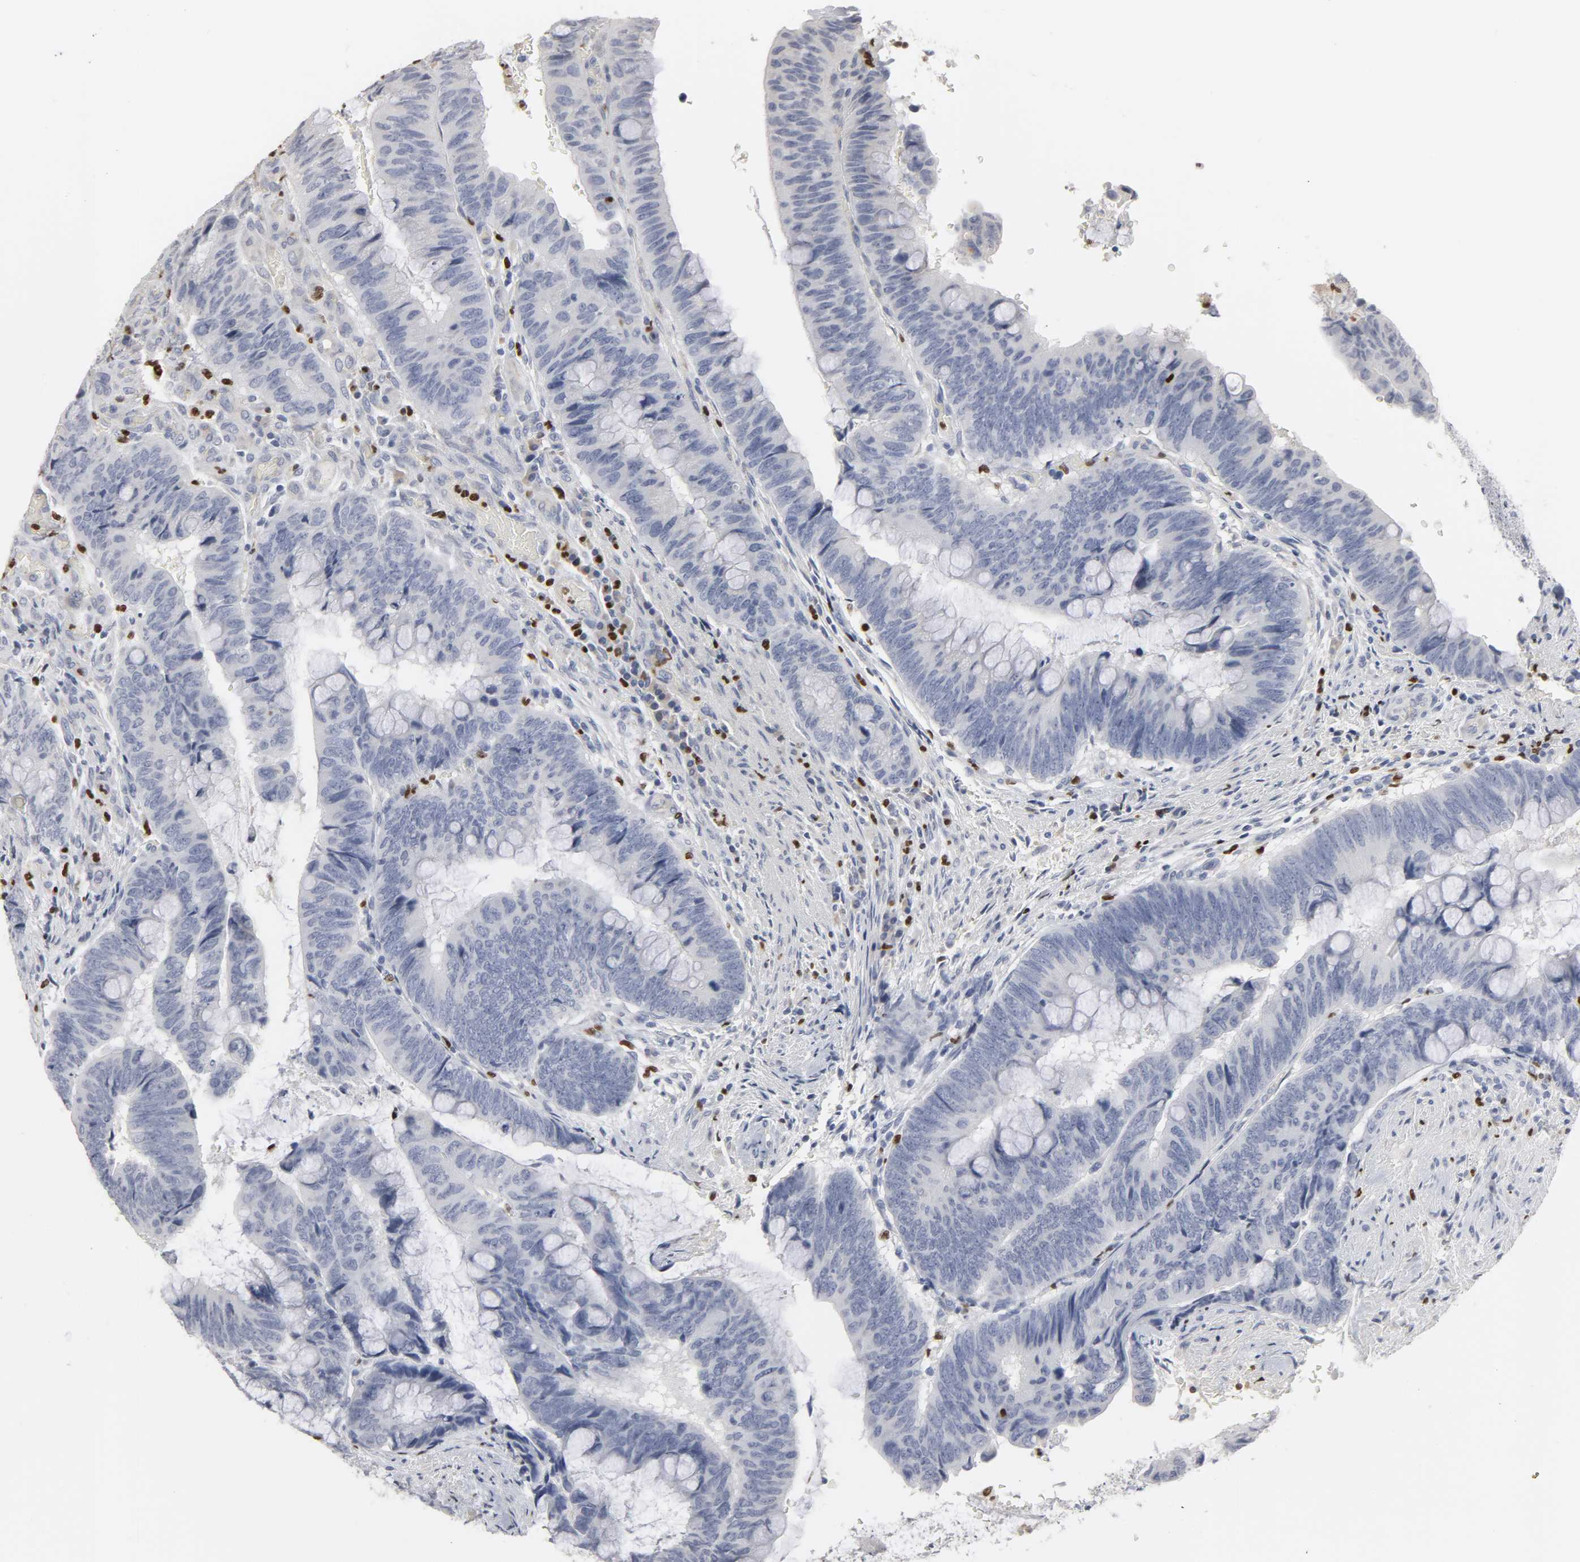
{"staining": {"intensity": "negative", "quantity": "none", "location": "none"}, "tissue": "colorectal cancer", "cell_type": "Tumor cells", "image_type": "cancer", "snomed": [{"axis": "morphology", "description": "Normal tissue, NOS"}, {"axis": "morphology", "description": "Adenocarcinoma, NOS"}, {"axis": "topography", "description": "Rectum"}], "caption": "DAB immunohistochemical staining of human adenocarcinoma (colorectal) demonstrates no significant positivity in tumor cells.", "gene": "SPI1", "patient": {"sex": "male", "age": 92}}